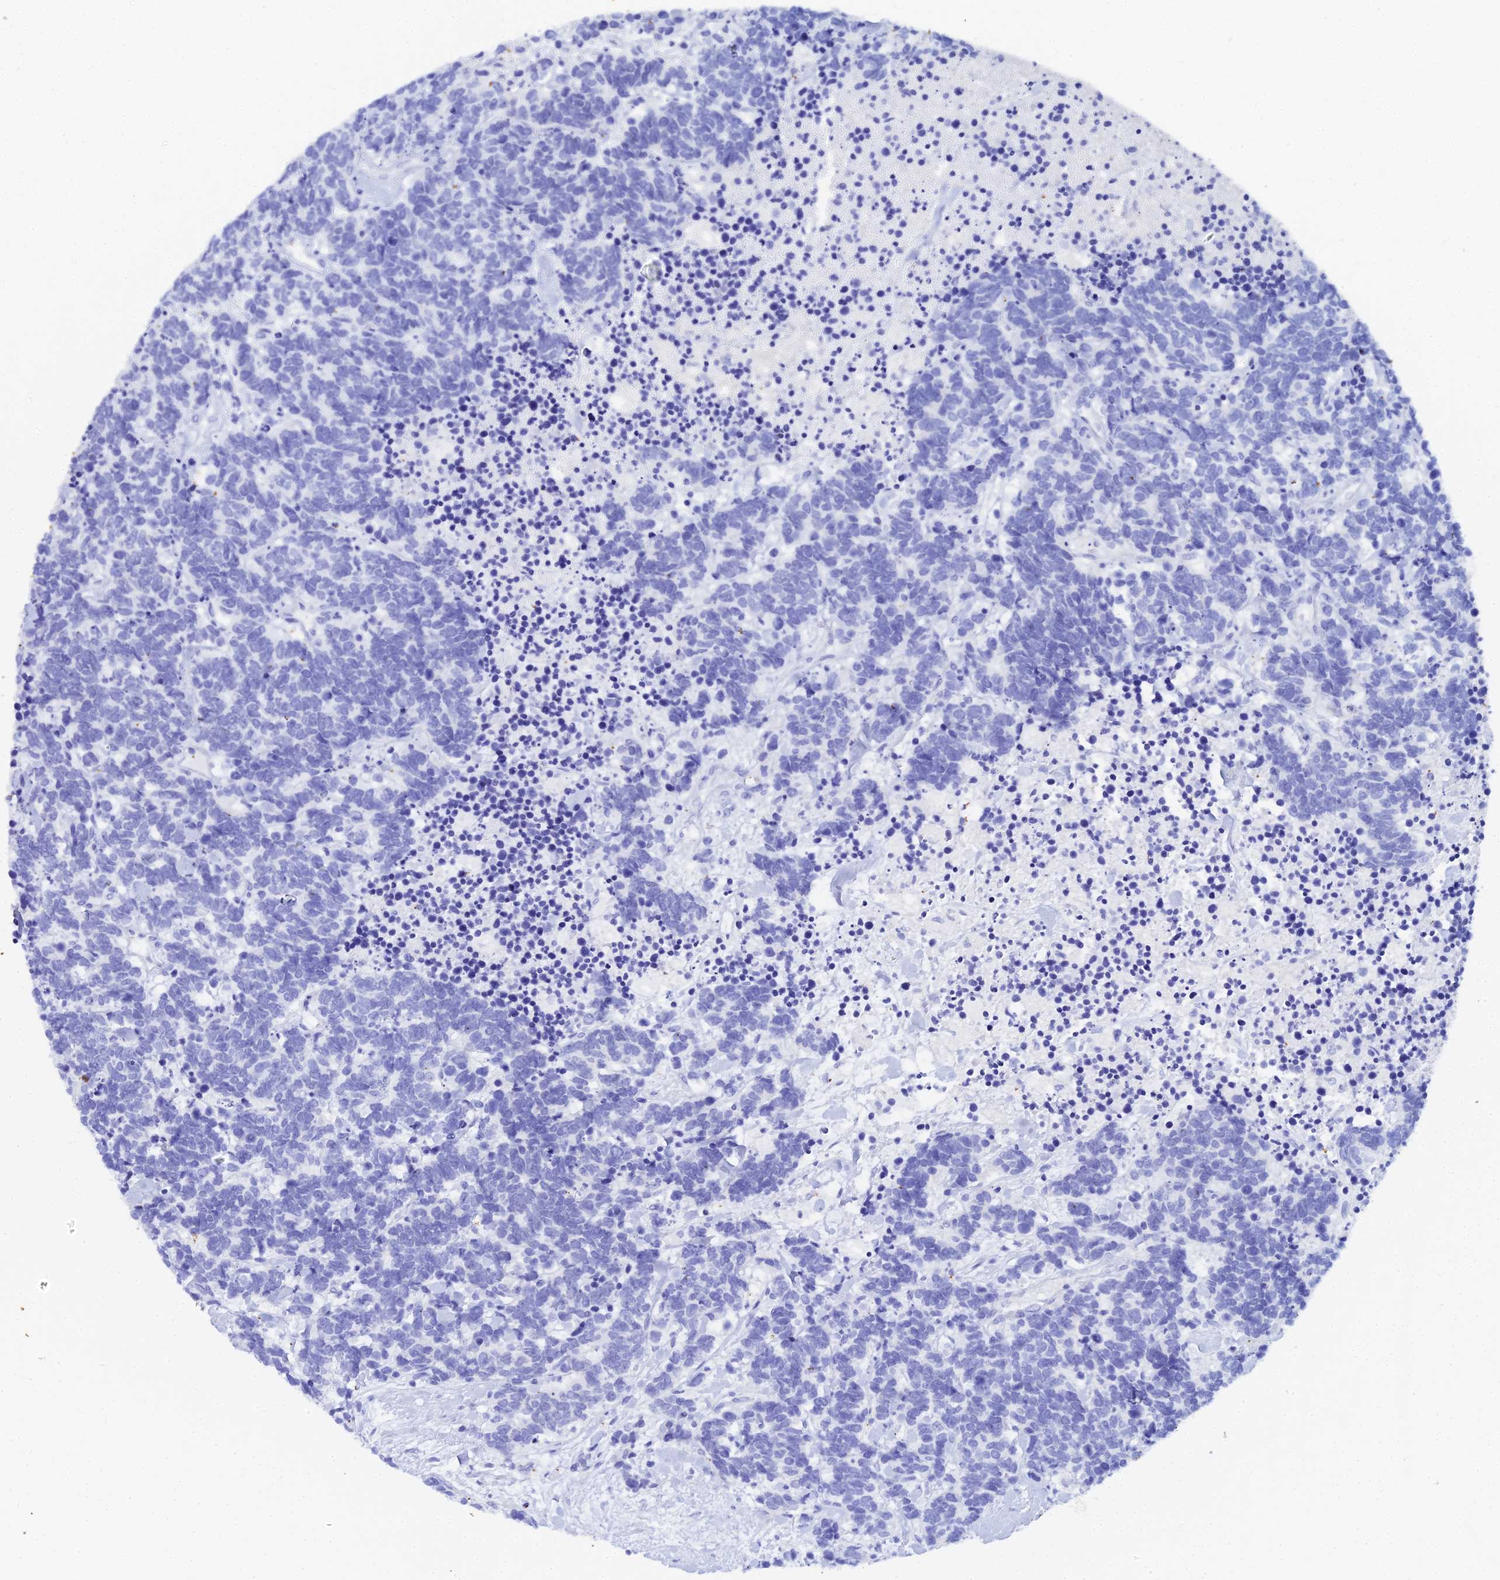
{"staining": {"intensity": "negative", "quantity": "none", "location": "none"}, "tissue": "carcinoid", "cell_type": "Tumor cells", "image_type": "cancer", "snomed": [{"axis": "morphology", "description": "Carcinoma, NOS"}, {"axis": "morphology", "description": "Carcinoid, malignant, NOS"}, {"axis": "topography", "description": "Prostate"}], "caption": "A photomicrograph of human carcinoid is negative for staining in tumor cells. (Immunohistochemistry, brightfield microscopy, high magnification).", "gene": "CELA3A", "patient": {"sex": "male", "age": 57}}